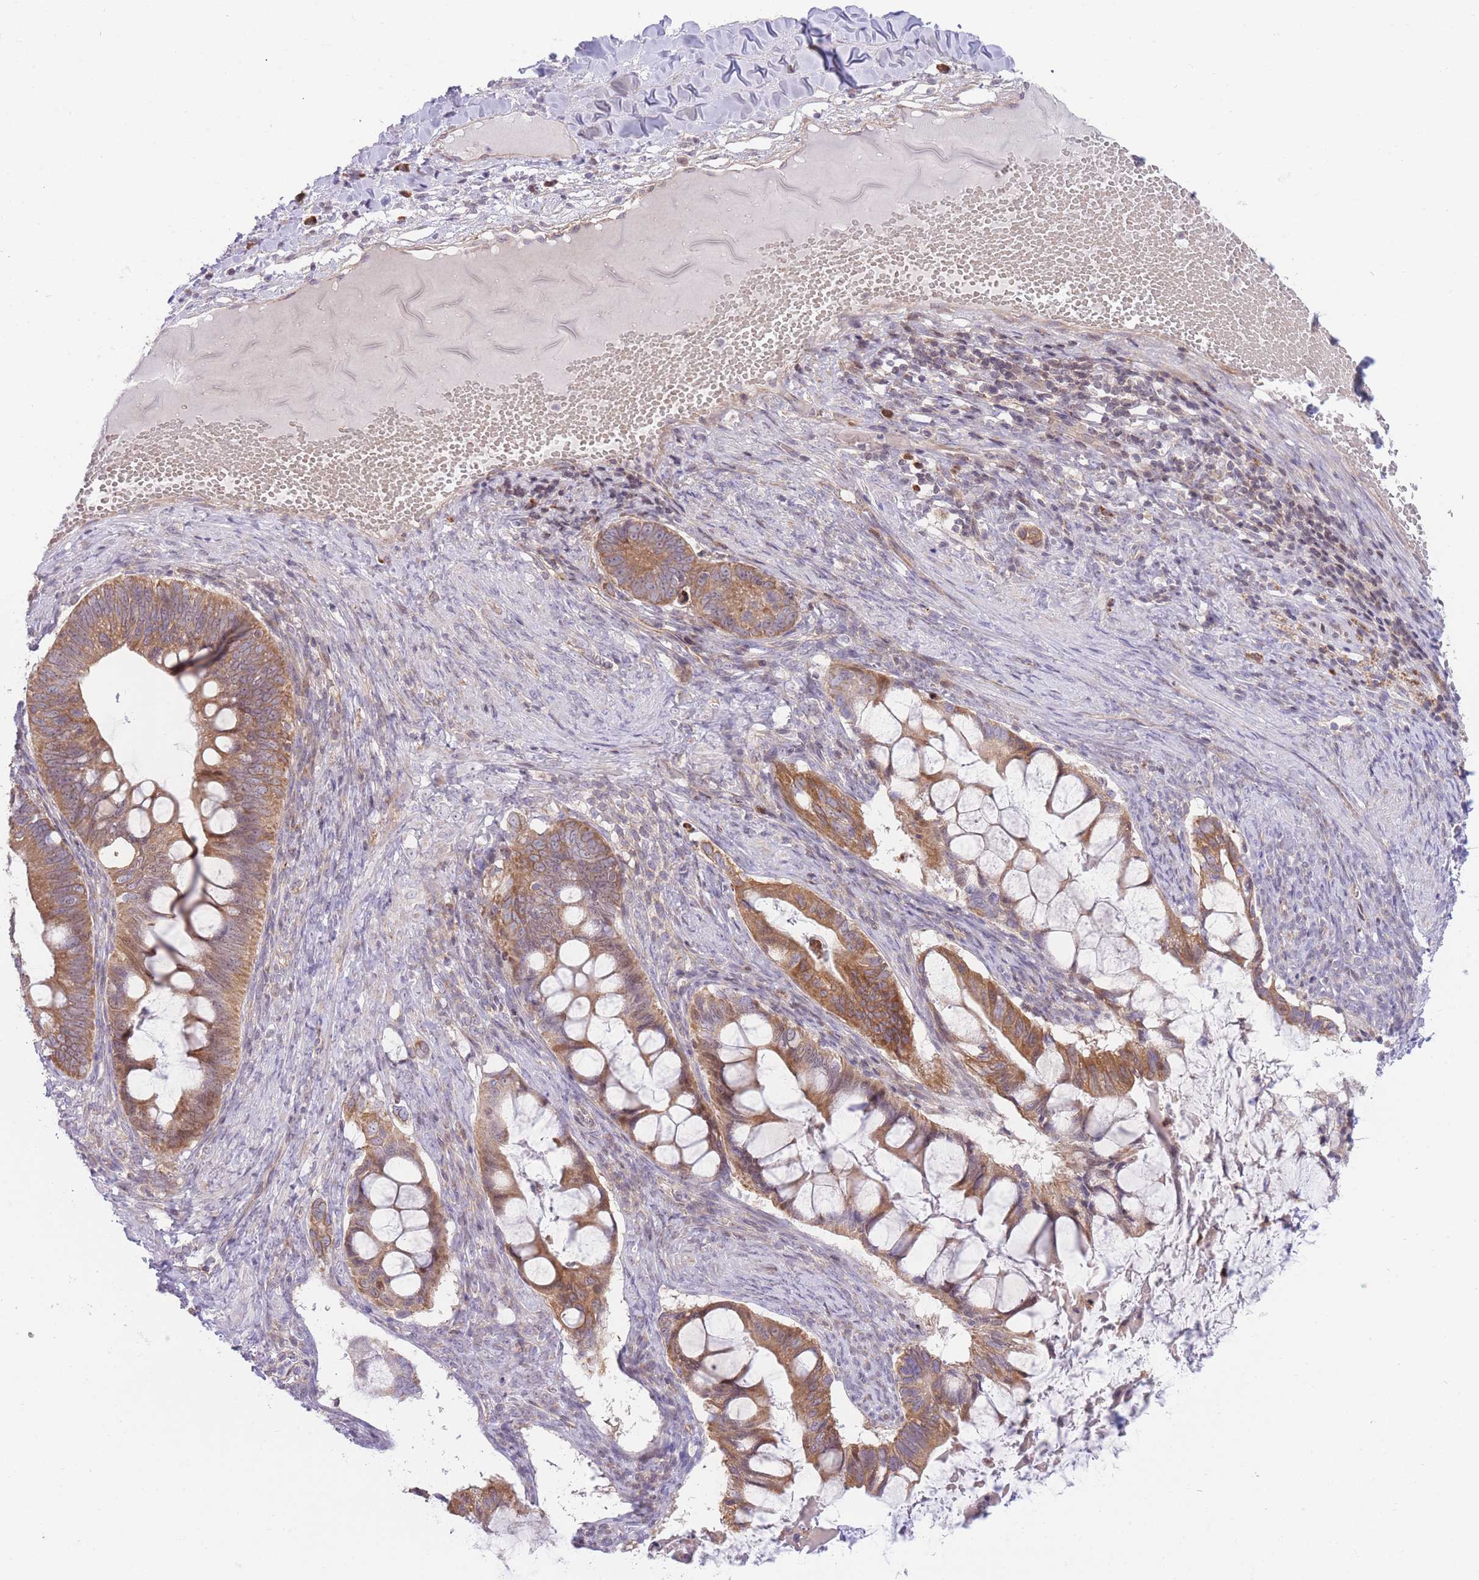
{"staining": {"intensity": "moderate", "quantity": ">75%", "location": "cytoplasmic/membranous"}, "tissue": "ovarian cancer", "cell_type": "Tumor cells", "image_type": "cancer", "snomed": [{"axis": "morphology", "description": "Cystadenocarcinoma, mucinous, NOS"}, {"axis": "topography", "description": "Ovary"}], "caption": "The micrograph displays immunohistochemical staining of mucinous cystadenocarcinoma (ovarian). There is moderate cytoplasmic/membranous staining is identified in about >75% of tumor cells.", "gene": "BOLA2B", "patient": {"sex": "female", "age": 61}}